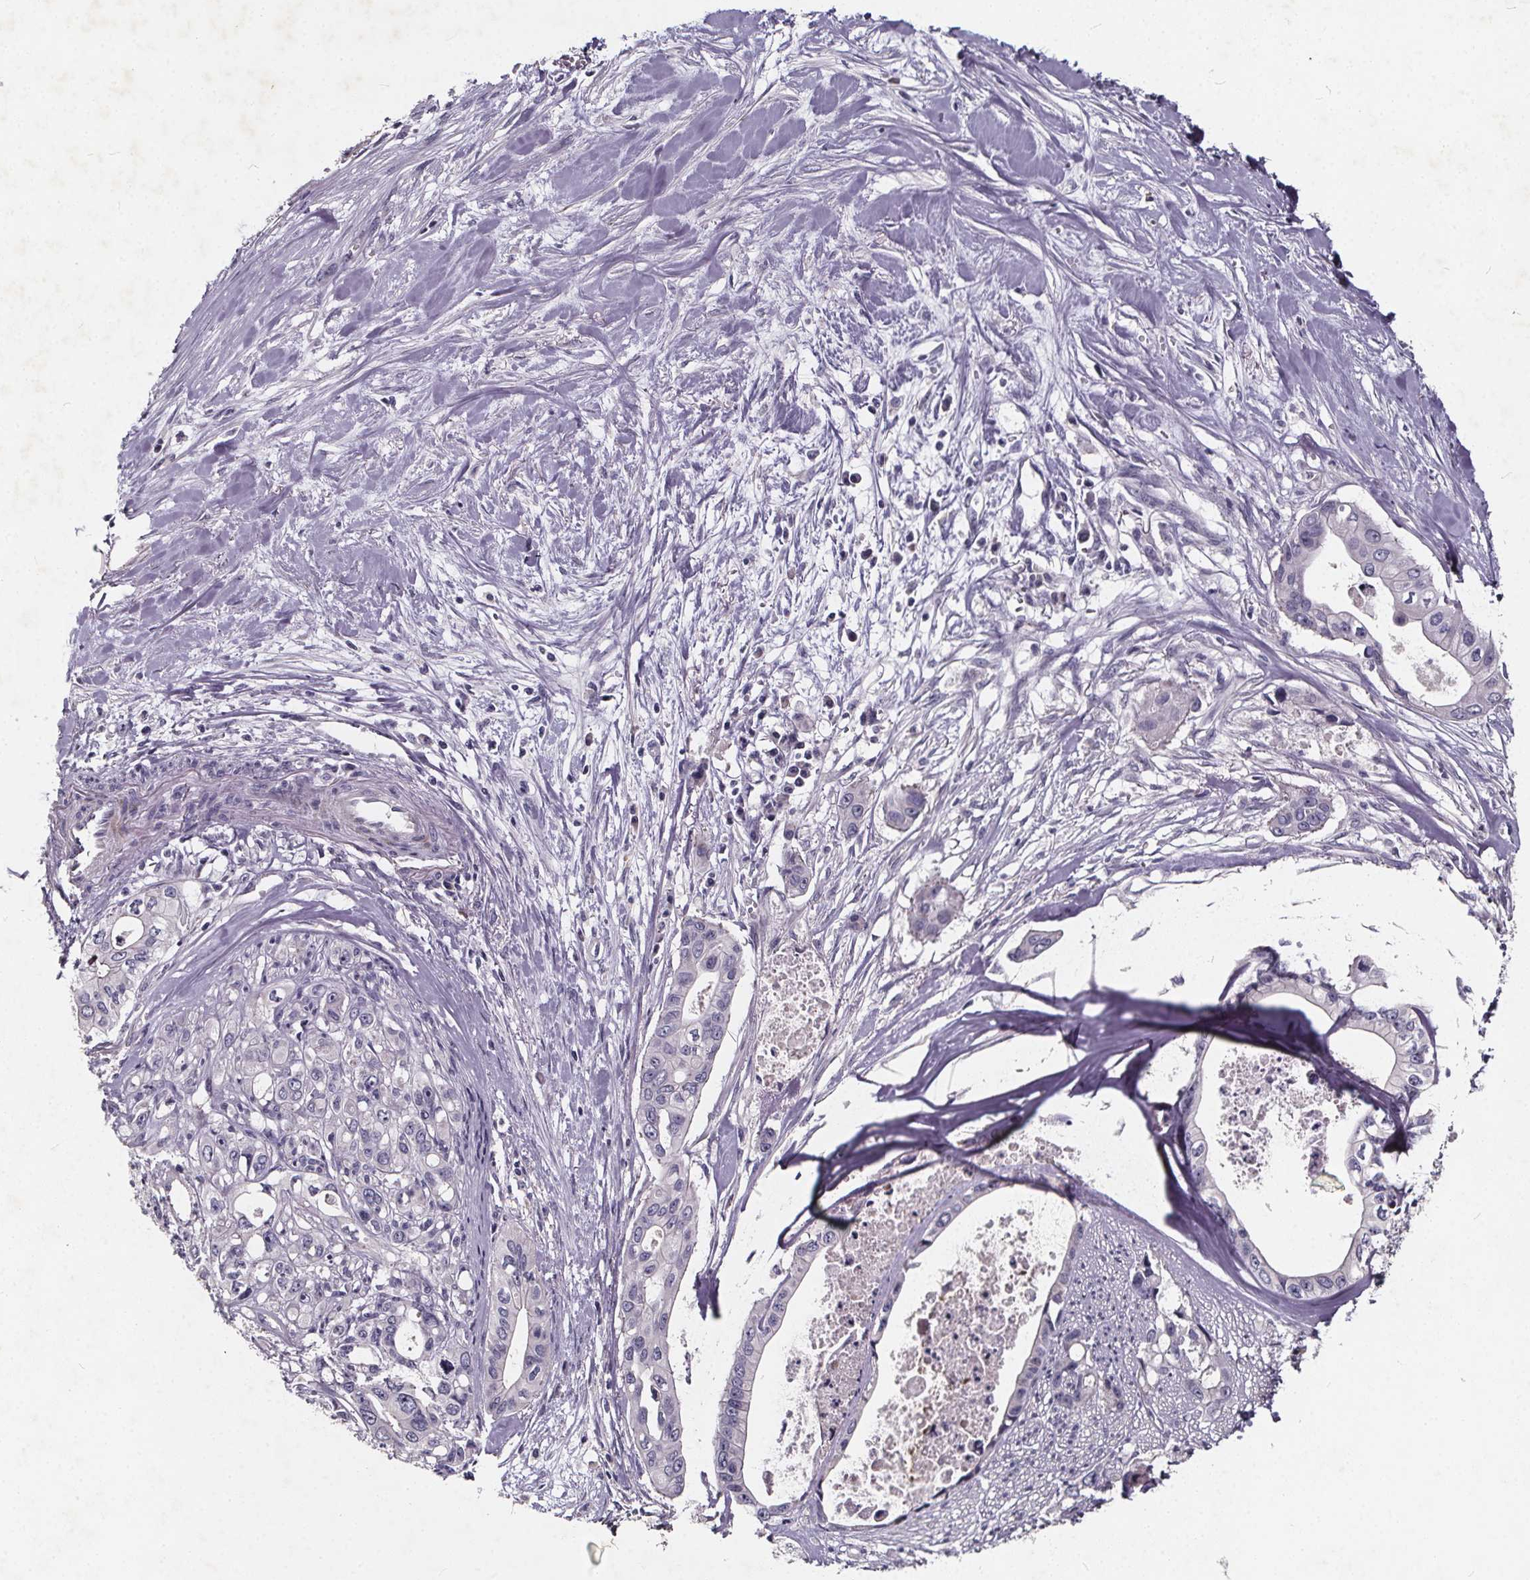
{"staining": {"intensity": "negative", "quantity": "none", "location": "none"}, "tissue": "pancreatic cancer", "cell_type": "Tumor cells", "image_type": "cancer", "snomed": [{"axis": "morphology", "description": "Adenocarcinoma, NOS"}, {"axis": "topography", "description": "Pancreas"}], "caption": "DAB (3,3'-diaminobenzidine) immunohistochemical staining of human pancreatic adenocarcinoma reveals no significant positivity in tumor cells.", "gene": "TSPAN14", "patient": {"sex": "male", "age": 60}}